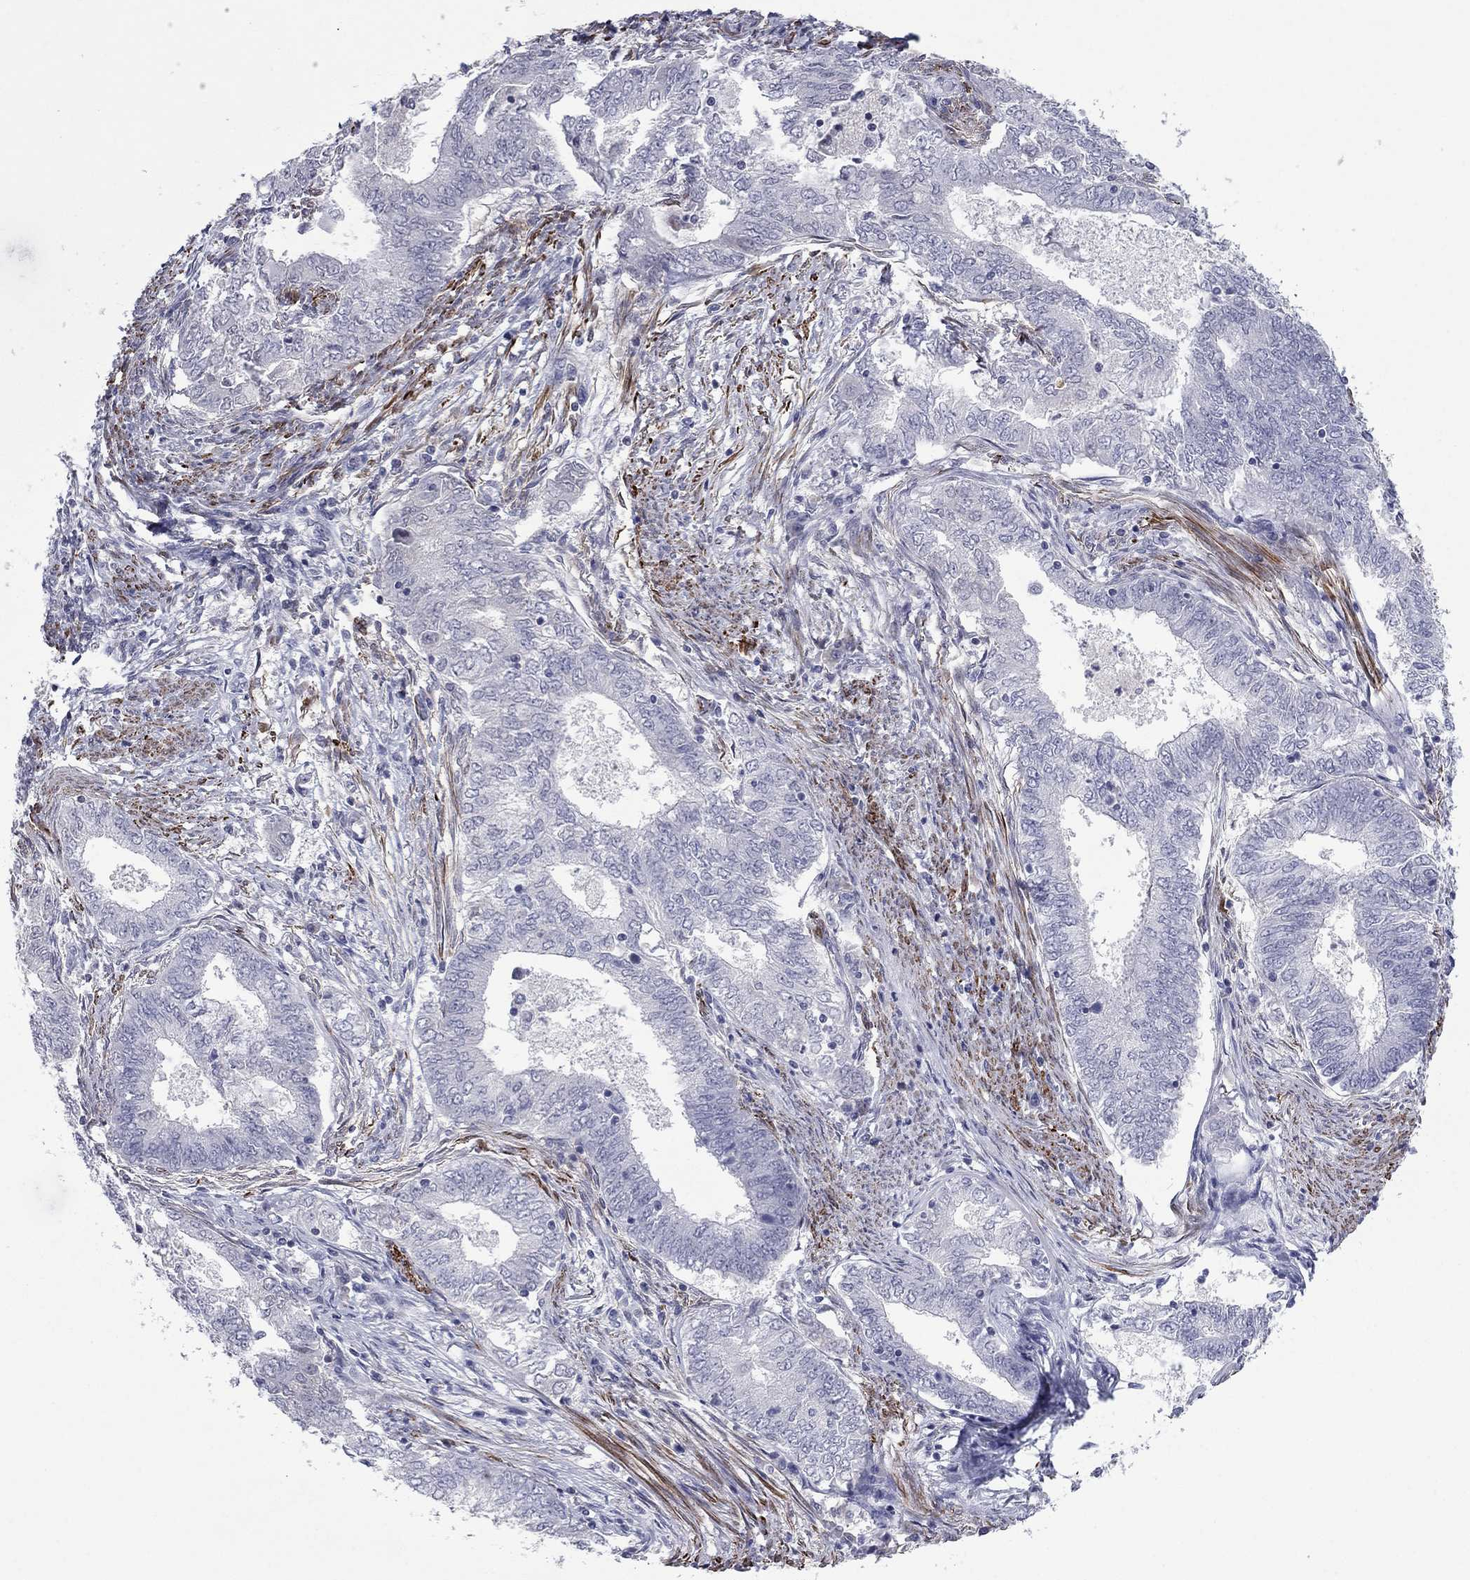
{"staining": {"intensity": "negative", "quantity": "none", "location": "none"}, "tissue": "endometrial cancer", "cell_type": "Tumor cells", "image_type": "cancer", "snomed": [{"axis": "morphology", "description": "Adenocarcinoma, NOS"}, {"axis": "topography", "description": "Endometrium"}], "caption": "A photomicrograph of human endometrial adenocarcinoma is negative for staining in tumor cells.", "gene": "IP6K3", "patient": {"sex": "female", "age": 62}}